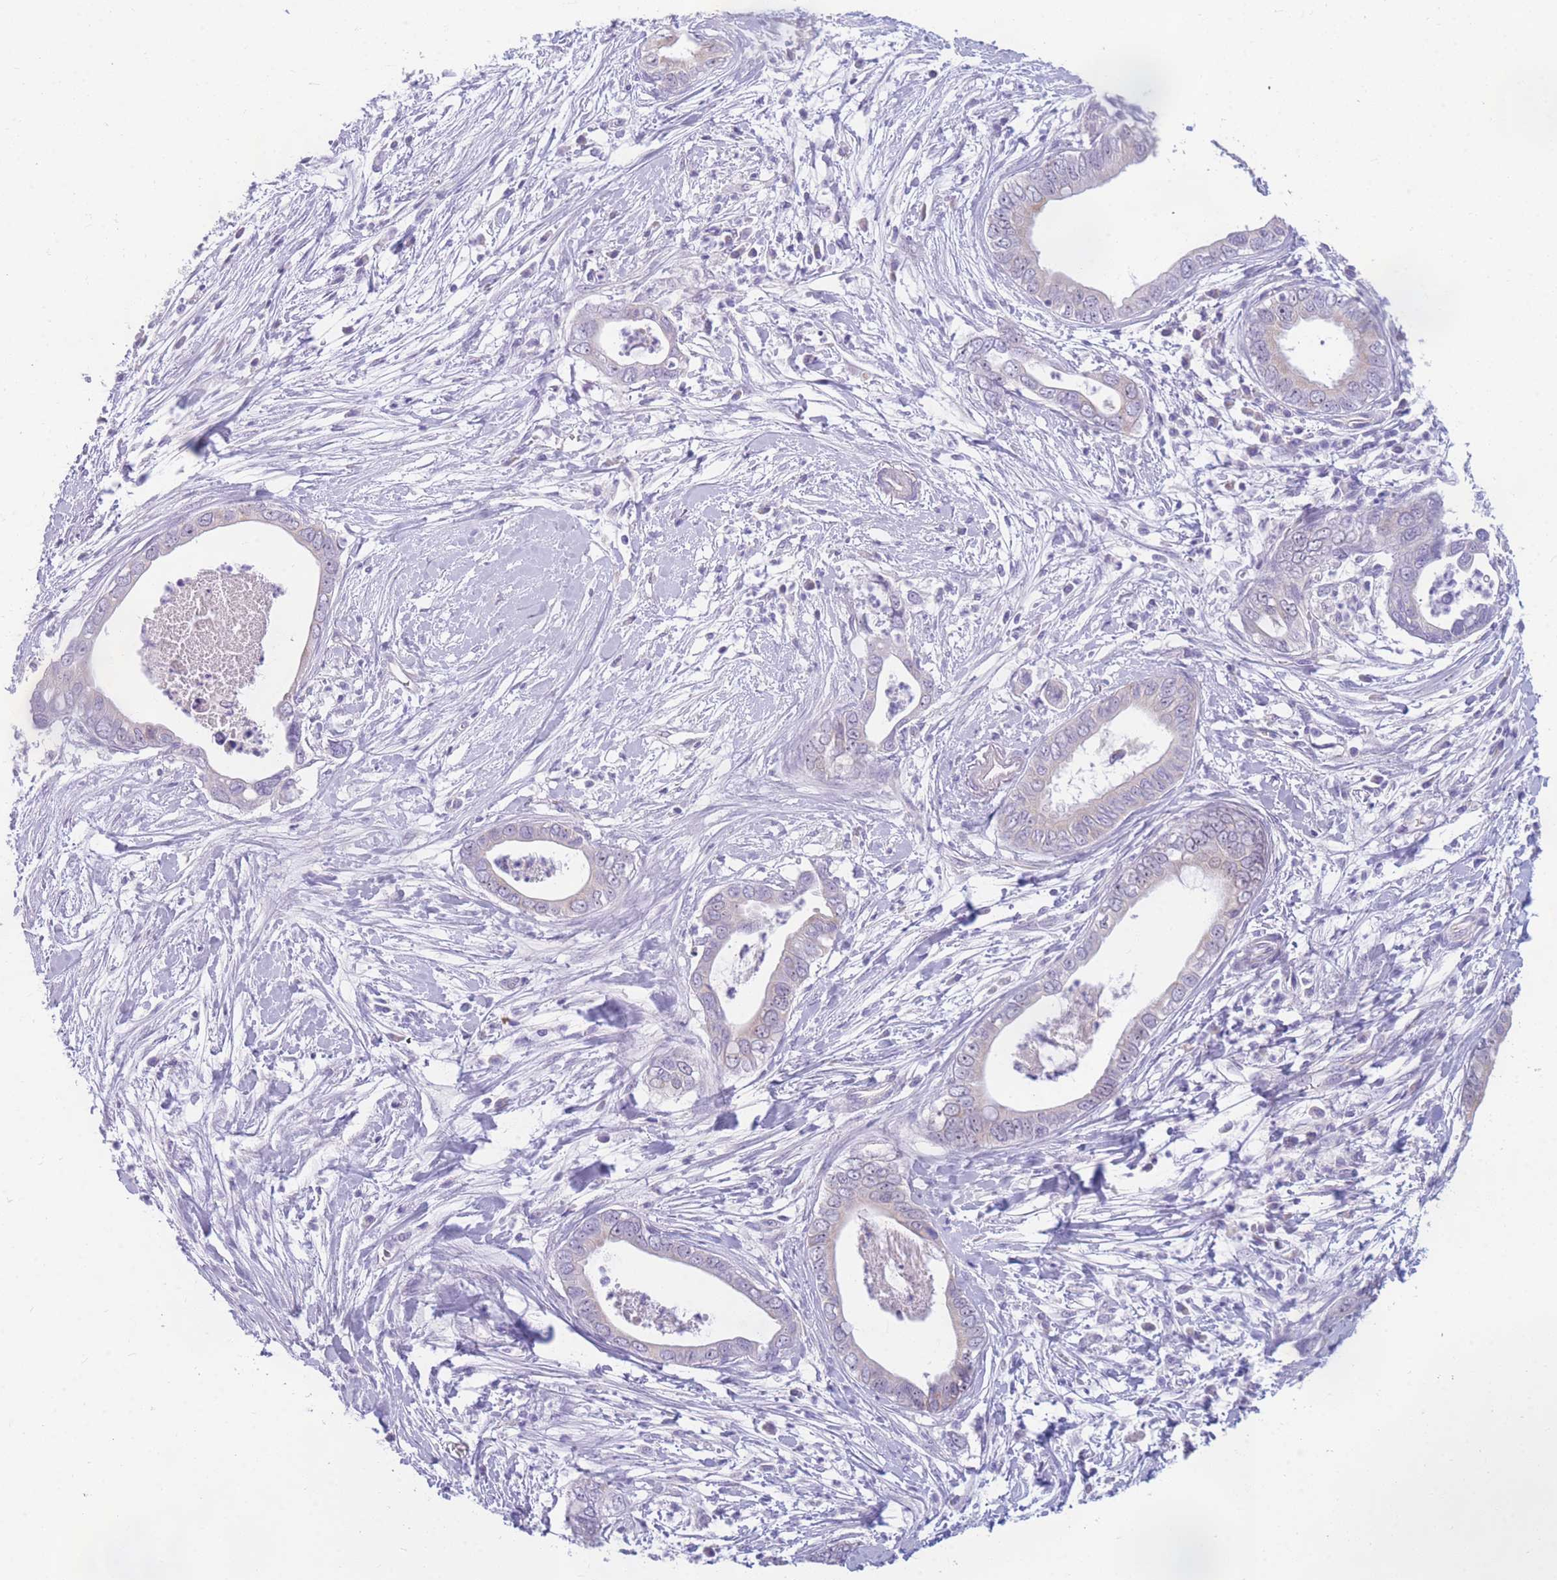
{"staining": {"intensity": "negative", "quantity": "none", "location": "none"}, "tissue": "pancreatic cancer", "cell_type": "Tumor cells", "image_type": "cancer", "snomed": [{"axis": "morphology", "description": "Adenocarcinoma, NOS"}, {"axis": "topography", "description": "Pancreas"}], "caption": "This is an immunohistochemistry (IHC) photomicrograph of human pancreatic cancer (adenocarcinoma). There is no positivity in tumor cells.", "gene": "DDX49", "patient": {"sex": "male", "age": 75}}